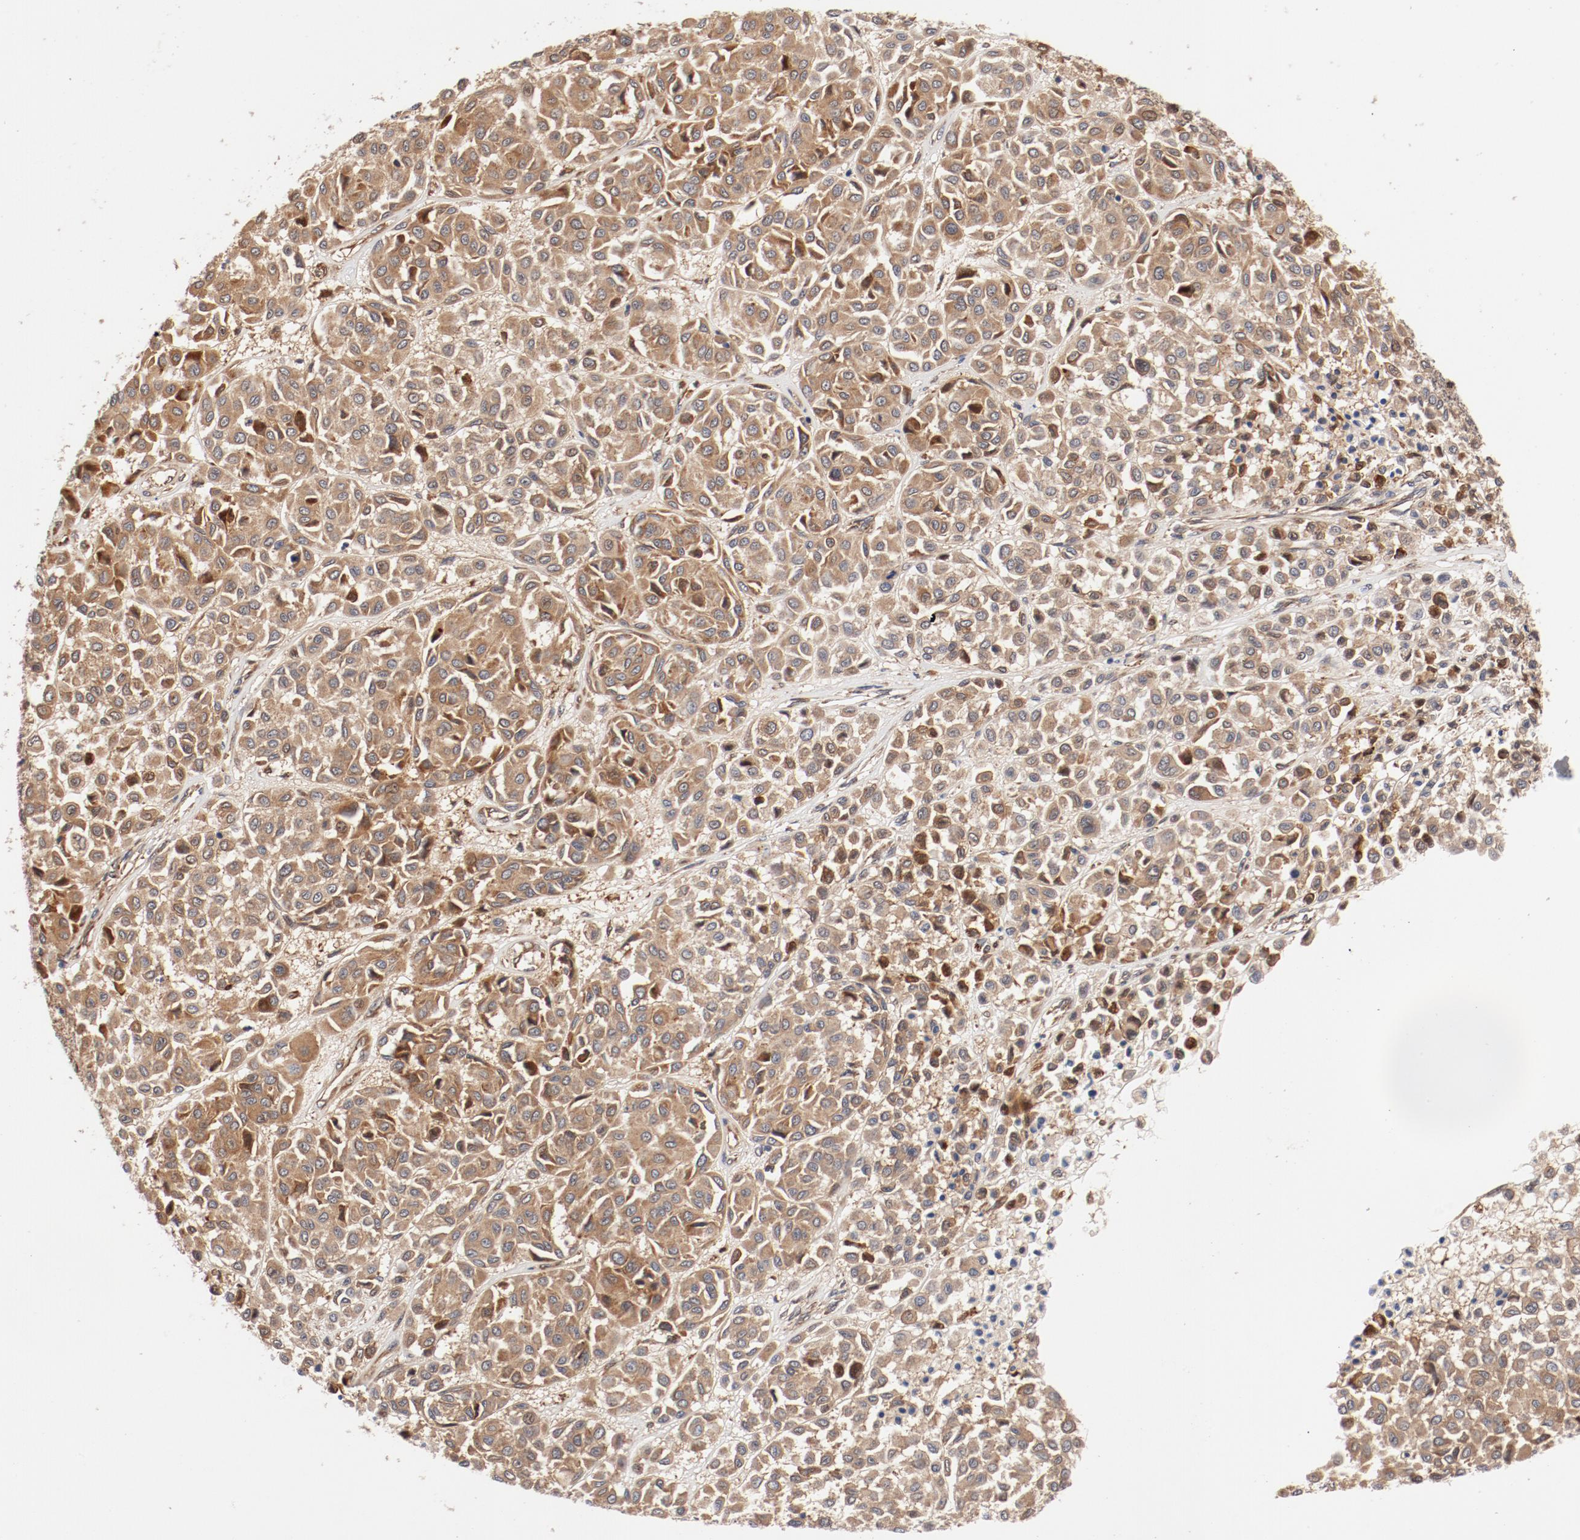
{"staining": {"intensity": "moderate", "quantity": ">75%", "location": "cytoplasmic/membranous"}, "tissue": "melanoma", "cell_type": "Tumor cells", "image_type": "cancer", "snomed": [{"axis": "morphology", "description": "Malignant melanoma, Metastatic site"}, {"axis": "topography", "description": "Soft tissue"}], "caption": "Malignant melanoma (metastatic site) was stained to show a protein in brown. There is medium levels of moderate cytoplasmic/membranous positivity in about >75% of tumor cells.", "gene": "PITPNM2", "patient": {"sex": "male", "age": 41}}